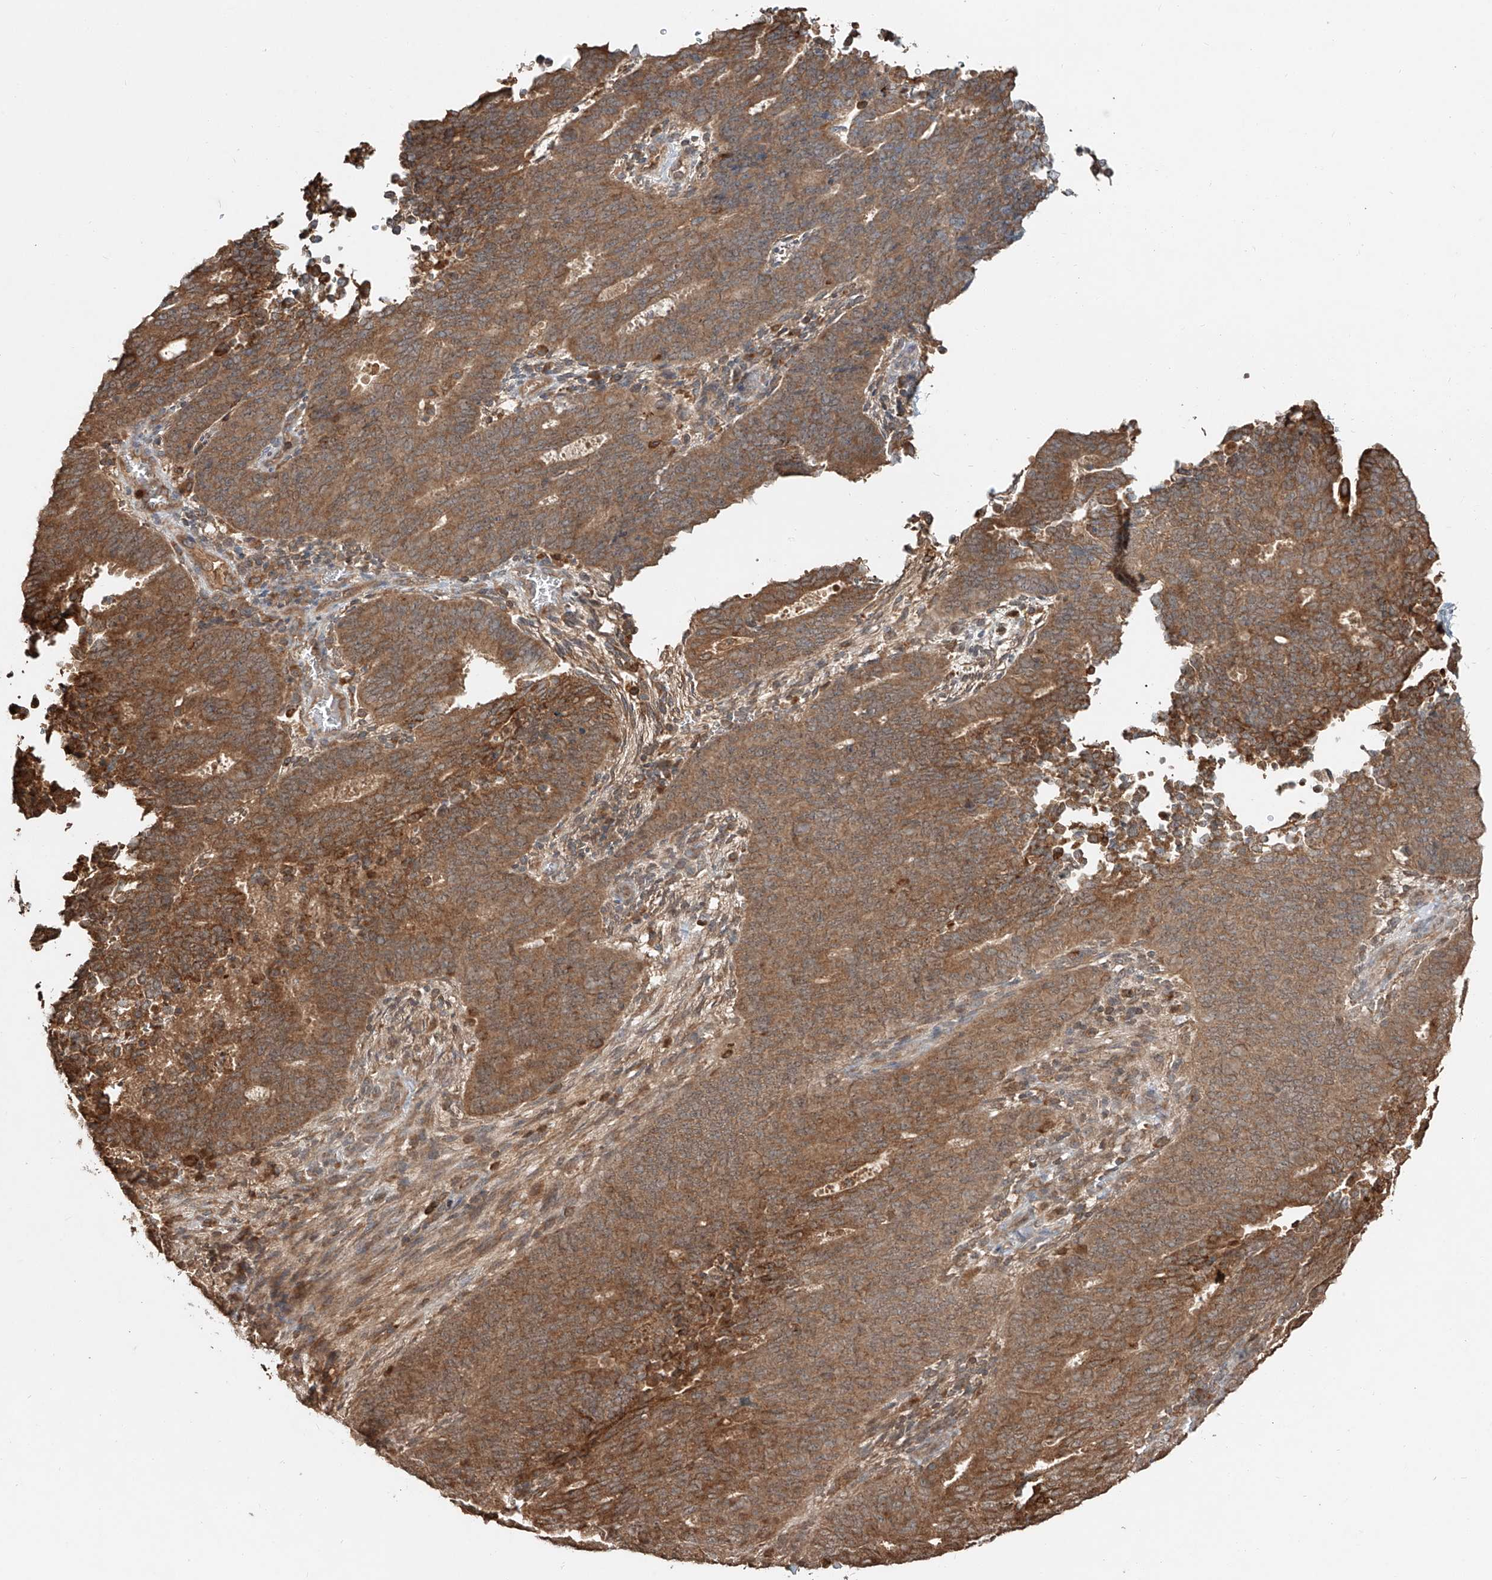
{"staining": {"intensity": "moderate", "quantity": ">75%", "location": "cytoplasmic/membranous"}, "tissue": "cervical cancer", "cell_type": "Tumor cells", "image_type": "cancer", "snomed": [{"axis": "morphology", "description": "Adenocarcinoma, NOS"}, {"axis": "topography", "description": "Cervix"}], "caption": "Human adenocarcinoma (cervical) stained with a brown dye reveals moderate cytoplasmic/membranous positive staining in approximately >75% of tumor cells.", "gene": "ERO1A", "patient": {"sex": "female", "age": 44}}